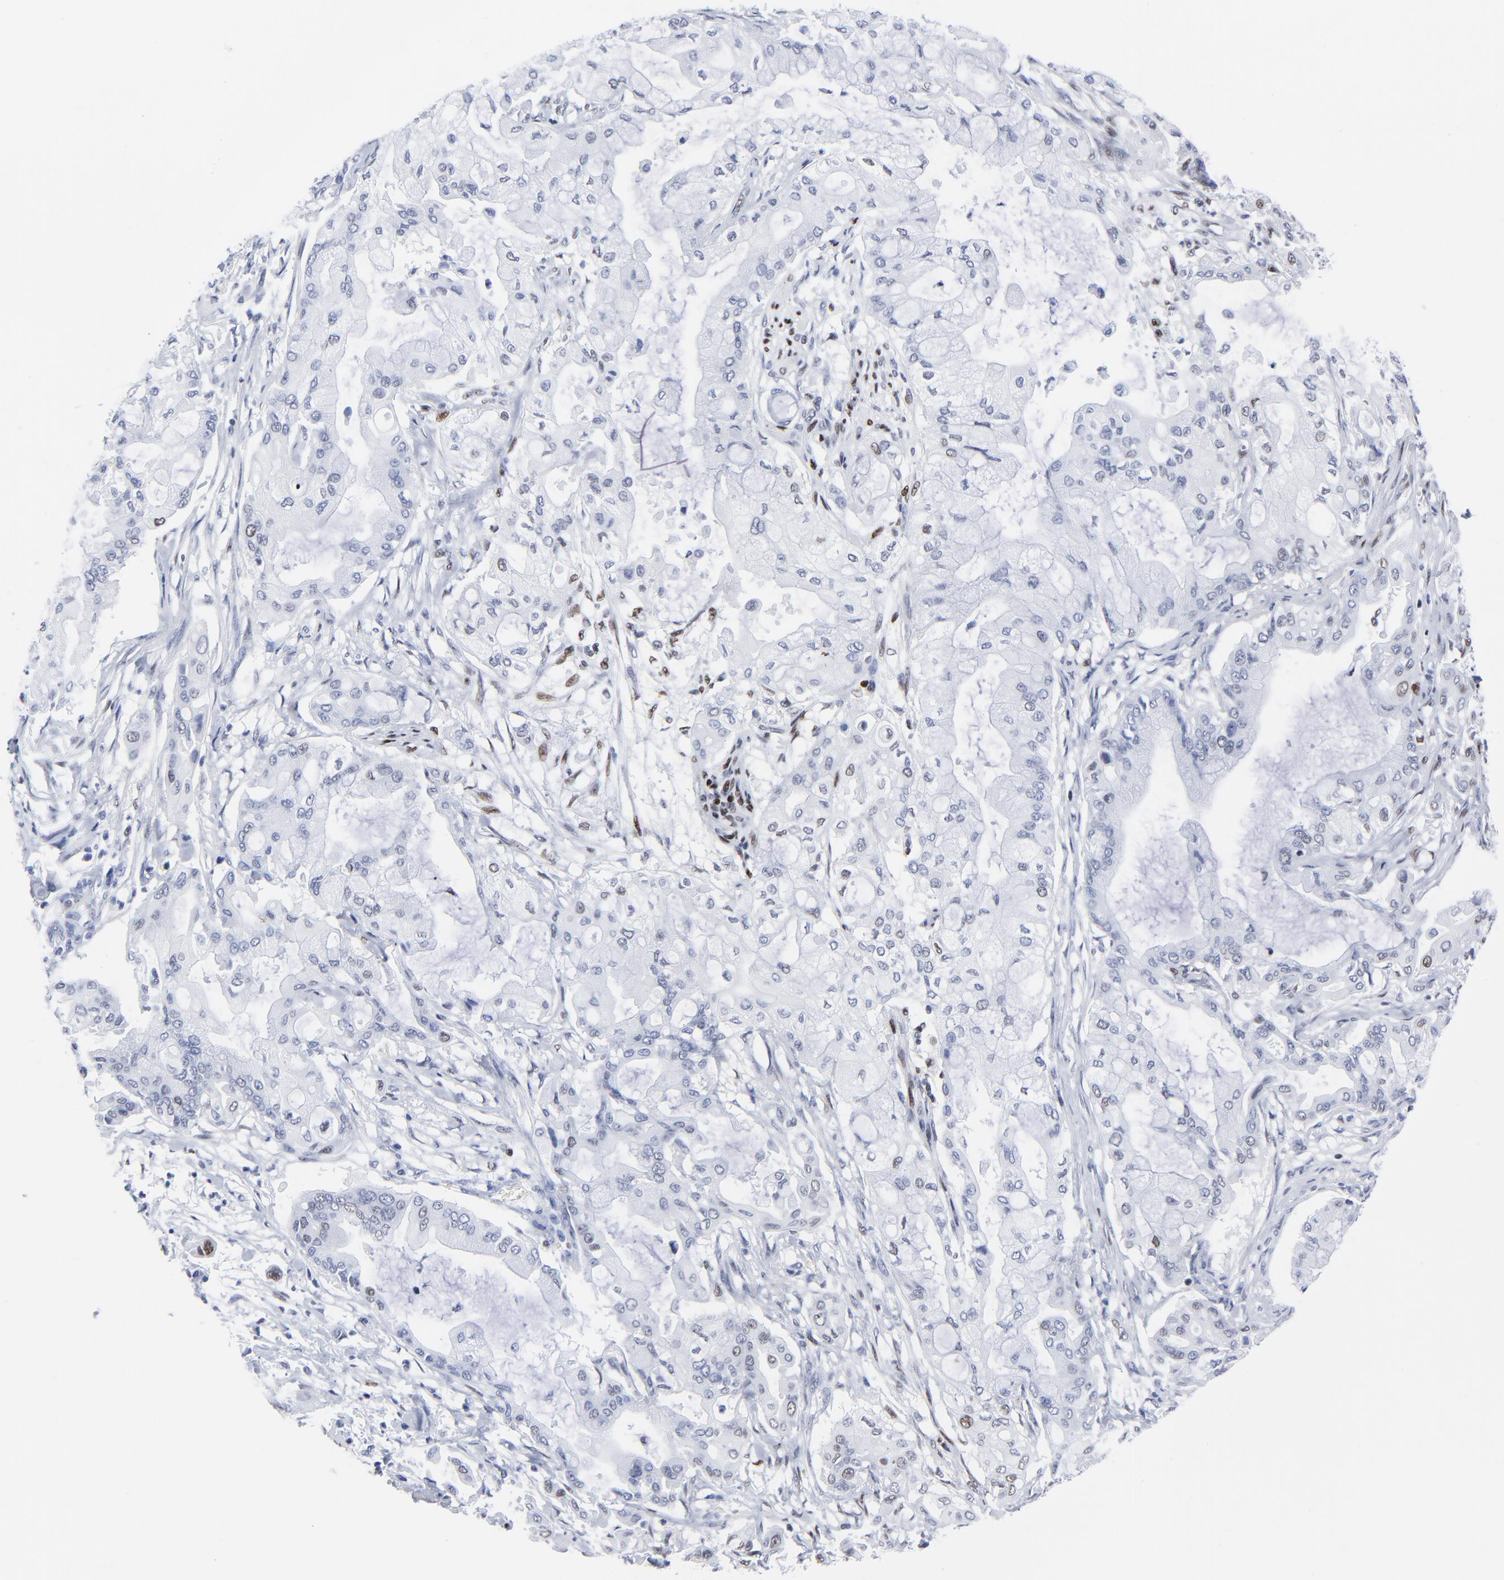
{"staining": {"intensity": "negative", "quantity": "none", "location": "none"}, "tissue": "pancreatic cancer", "cell_type": "Tumor cells", "image_type": "cancer", "snomed": [{"axis": "morphology", "description": "Adenocarcinoma, NOS"}, {"axis": "morphology", "description": "Adenocarcinoma, metastatic, NOS"}, {"axis": "topography", "description": "Lymph node"}, {"axis": "topography", "description": "Pancreas"}, {"axis": "topography", "description": "Duodenum"}], "caption": "Immunohistochemical staining of pancreatic cancer (metastatic adenocarcinoma) demonstrates no significant positivity in tumor cells. The staining was performed using DAB to visualize the protein expression in brown, while the nuclei were stained in blue with hematoxylin (Magnification: 20x).", "gene": "JUN", "patient": {"sex": "female", "age": 64}}